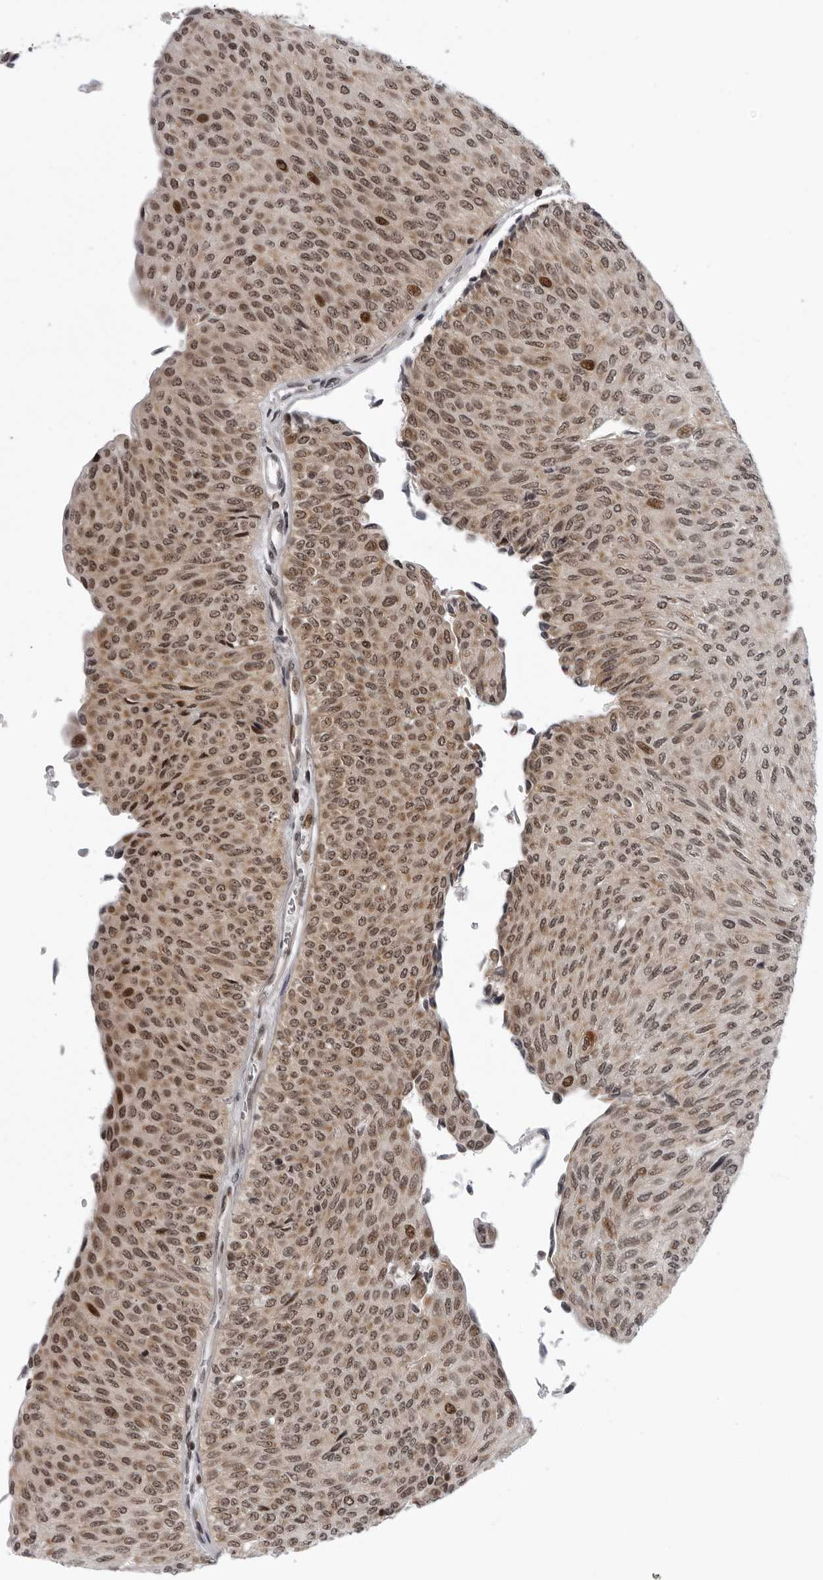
{"staining": {"intensity": "moderate", "quantity": ">75%", "location": "cytoplasmic/membranous,nuclear"}, "tissue": "urothelial cancer", "cell_type": "Tumor cells", "image_type": "cancer", "snomed": [{"axis": "morphology", "description": "Urothelial carcinoma, Low grade"}, {"axis": "topography", "description": "Urinary bladder"}], "caption": "Low-grade urothelial carcinoma tissue exhibits moderate cytoplasmic/membranous and nuclear staining in about >75% of tumor cells, visualized by immunohistochemistry.", "gene": "GCSAML", "patient": {"sex": "male", "age": 78}}